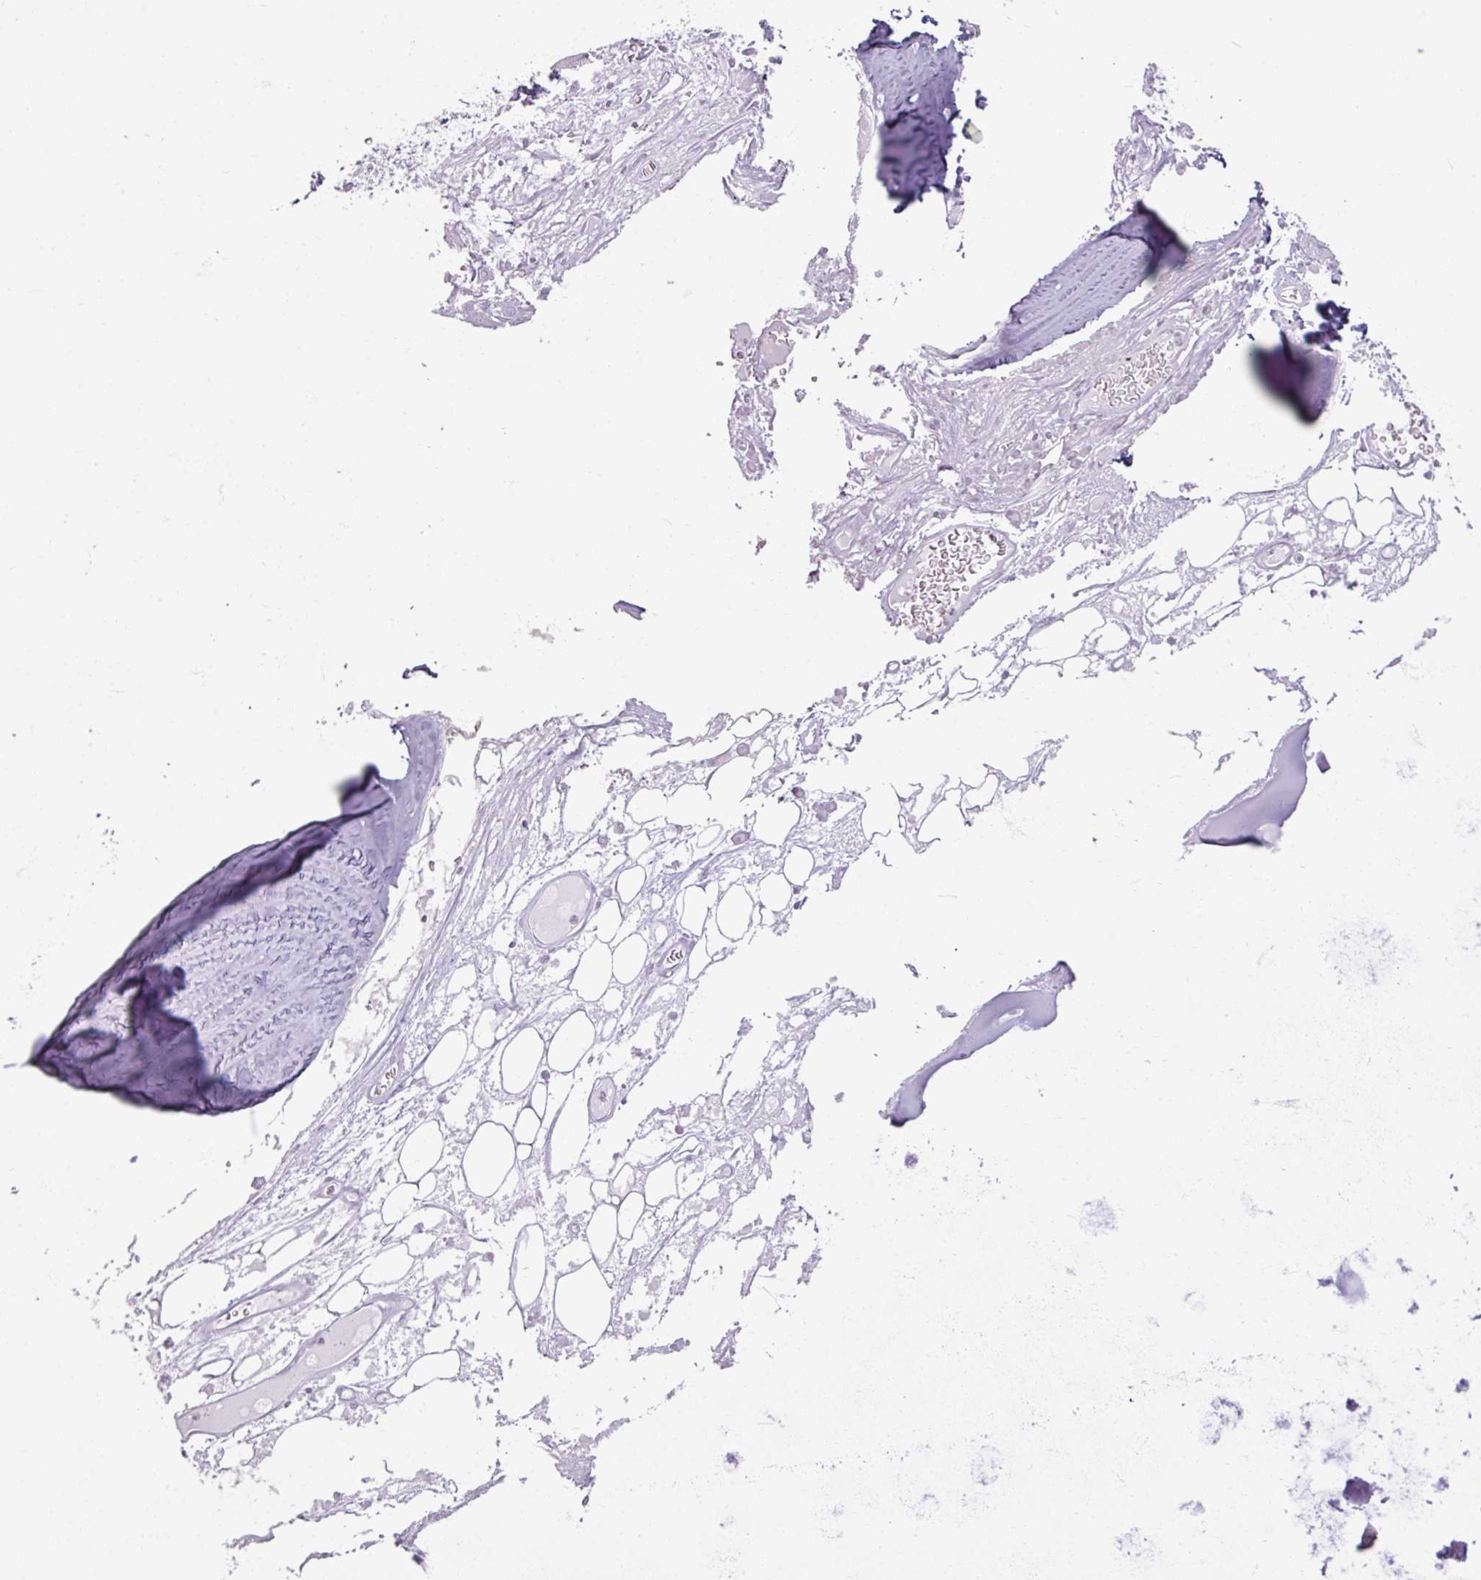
{"staining": {"intensity": "negative", "quantity": "none", "location": "none"}, "tissue": "adipose tissue", "cell_type": "Adipocytes", "image_type": "normal", "snomed": [{"axis": "morphology", "description": "Normal tissue, NOS"}, {"axis": "topography", "description": "Cartilage tissue"}], "caption": "DAB immunohistochemical staining of normal human adipose tissue demonstrates no significant staining in adipocytes. The staining is performed using DAB (3,3'-diaminobenzidine) brown chromogen with nuclei counter-stained in using hematoxylin.", "gene": "ARG1", "patient": {"sex": "male", "age": 57}}